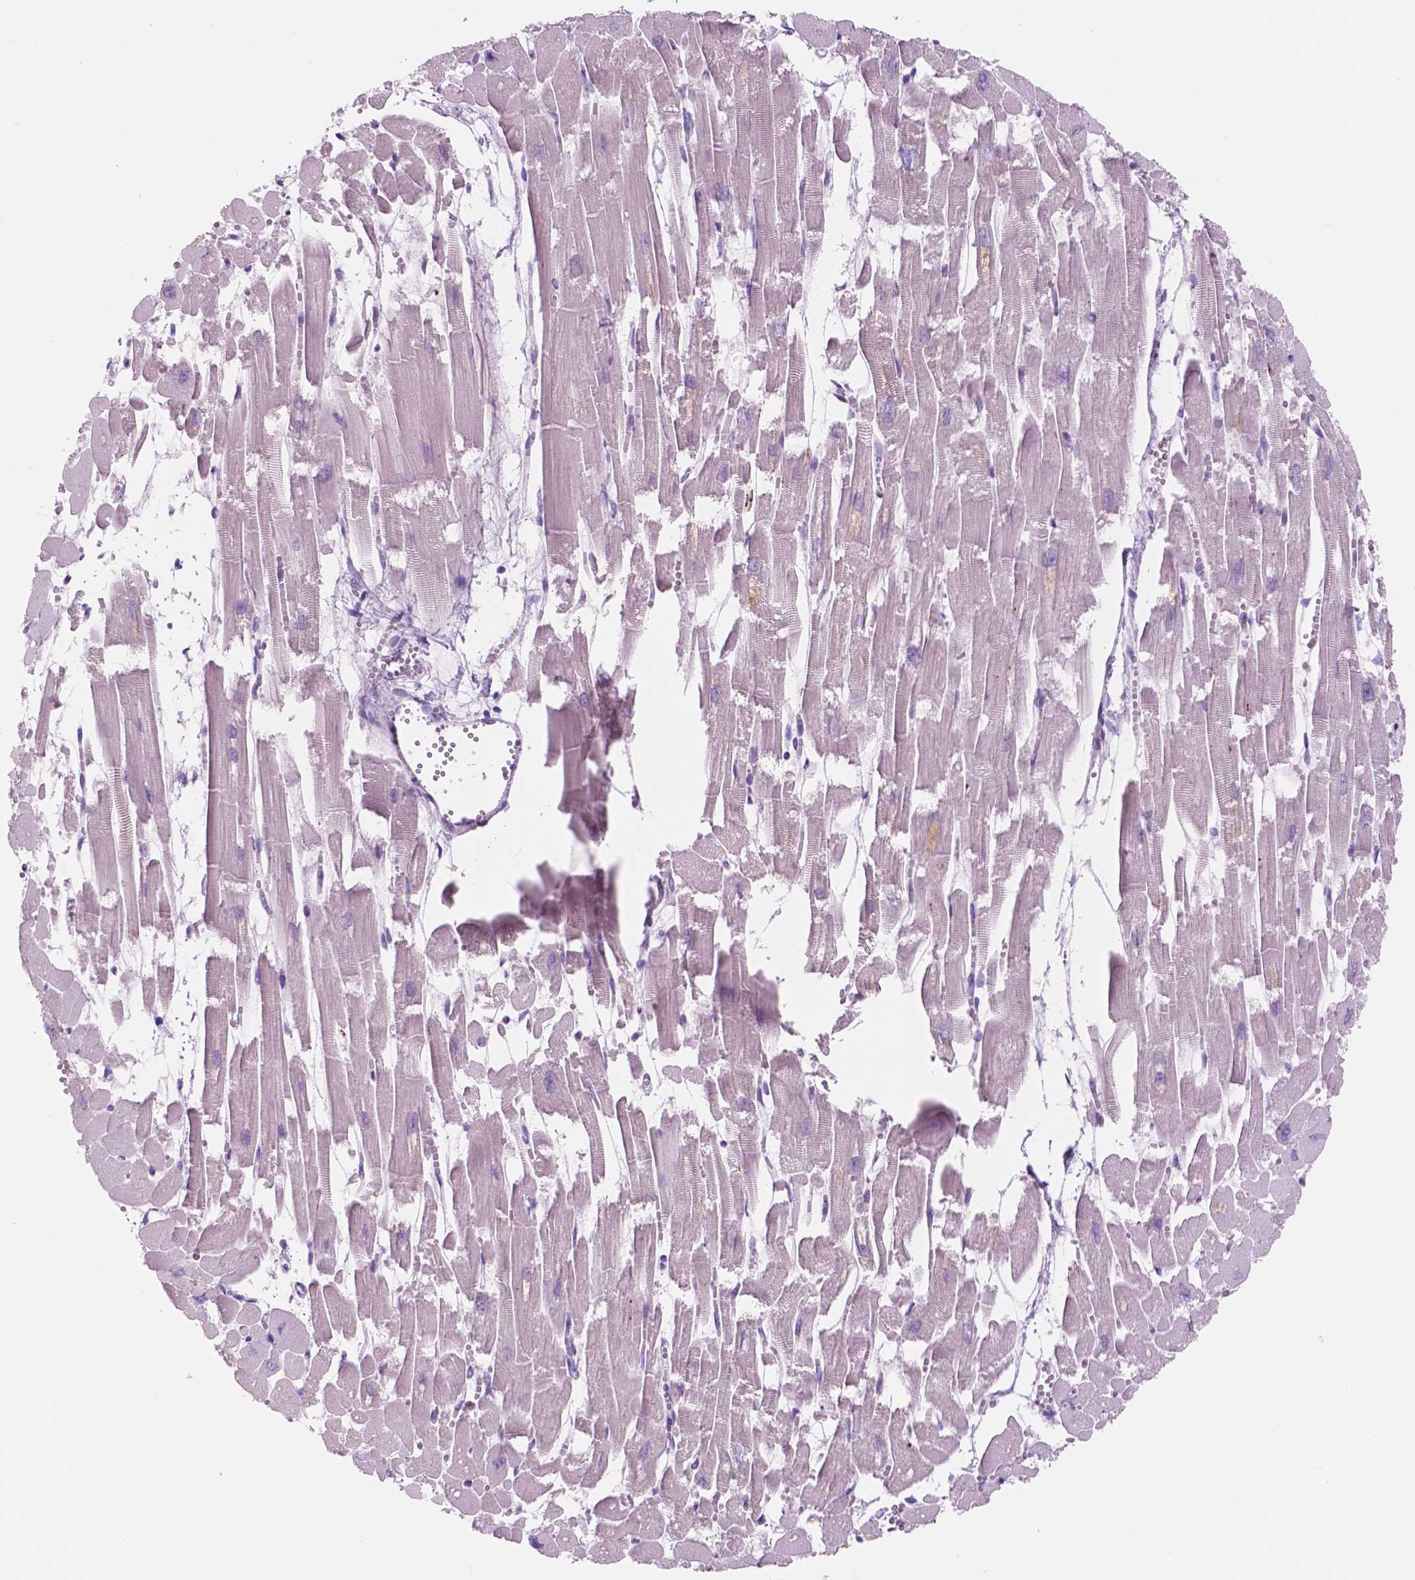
{"staining": {"intensity": "negative", "quantity": "none", "location": "none"}, "tissue": "heart muscle", "cell_type": "Cardiomyocytes", "image_type": "normal", "snomed": [{"axis": "morphology", "description": "Normal tissue, NOS"}, {"axis": "topography", "description": "Heart"}], "caption": "This is a micrograph of immunohistochemistry staining of unremarkable heart muscle, which shows no positivity in cardiomyocytes.", "gene": "CUZD1", "patient": {"sex": "female", "age": 52}}